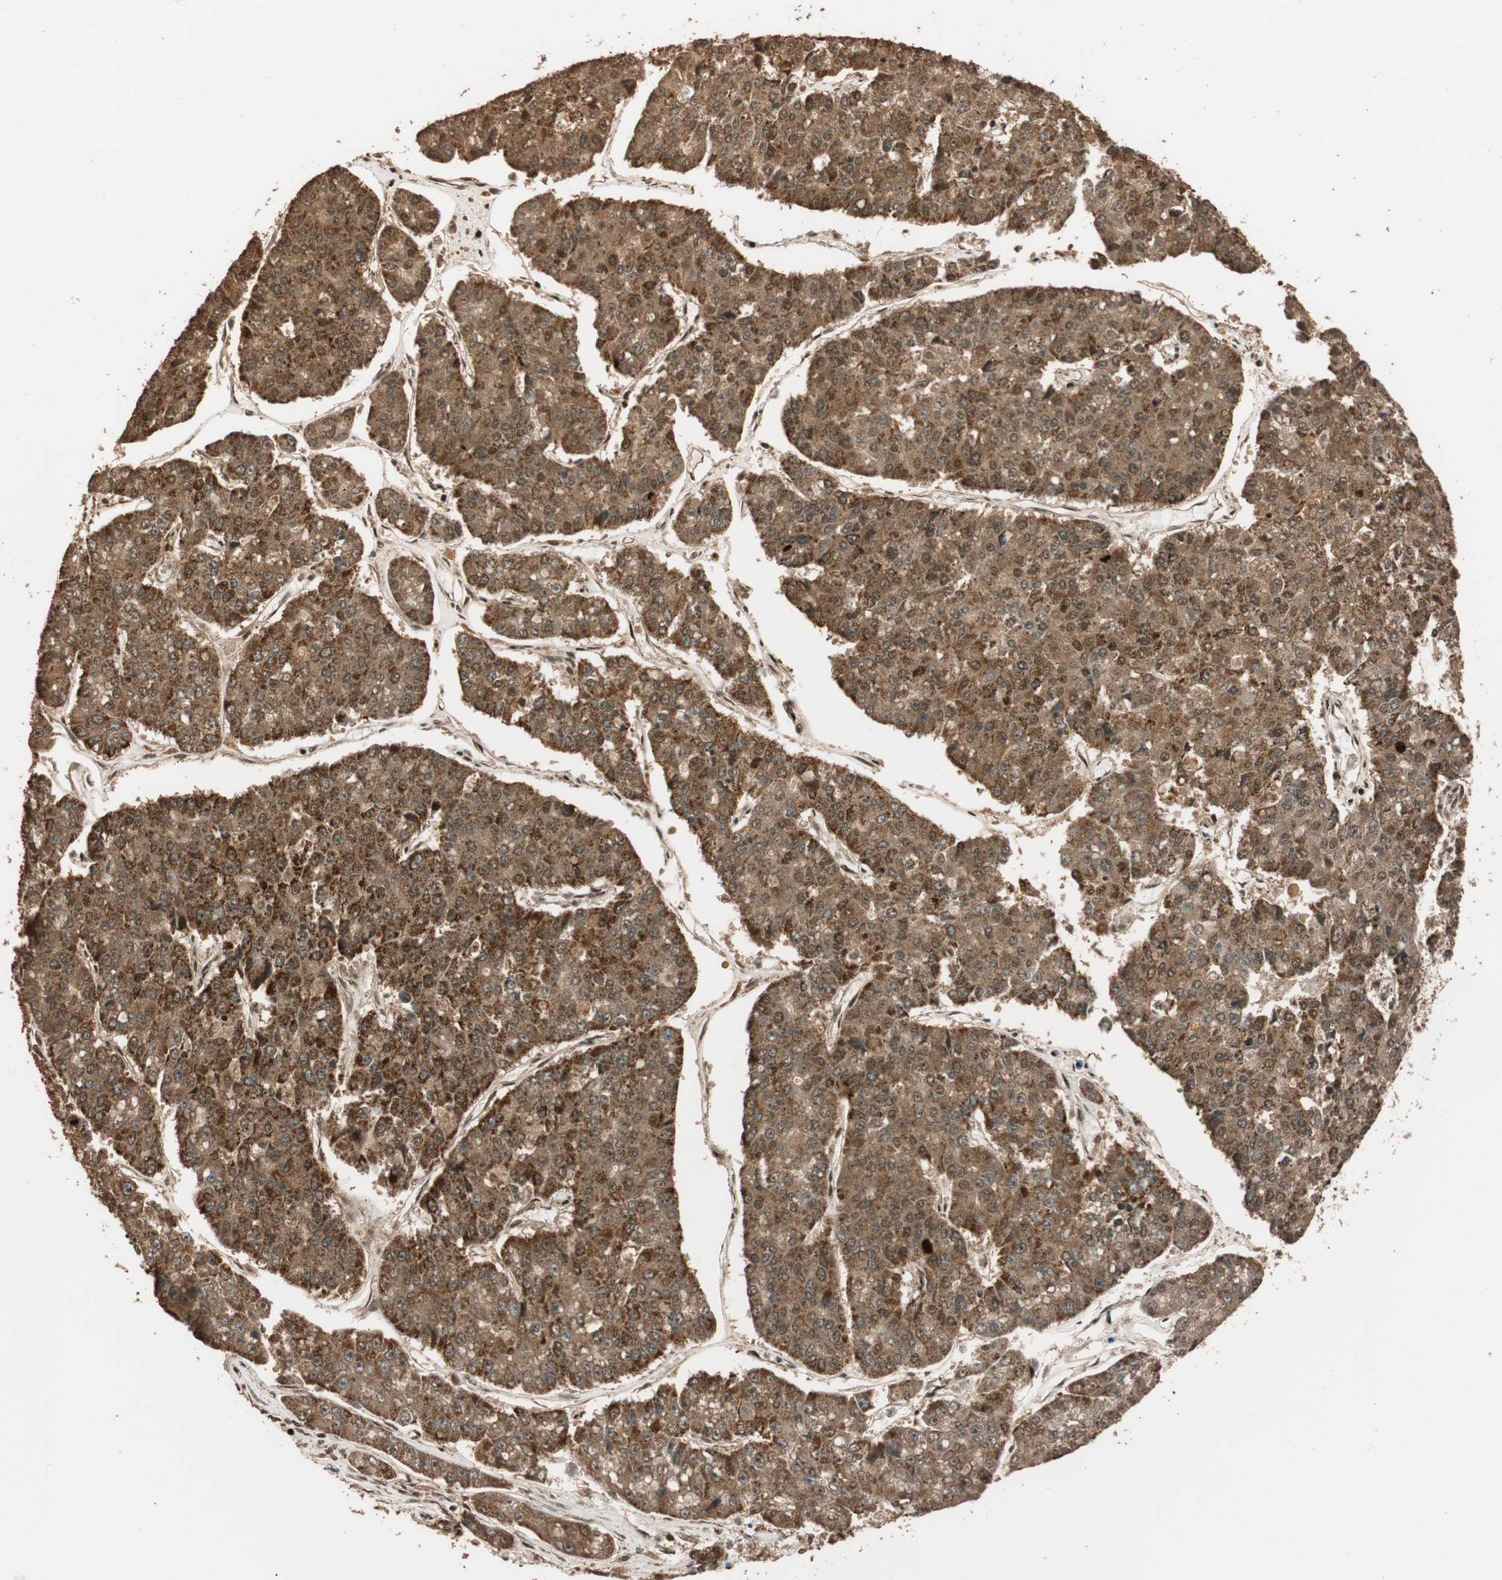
{"staining": {"intensity": "strong", "quantity": ">75%", "location": "cytoplasmic/membranous"}, "tissue": "pancreatic cancer", "cell_type": "Tumor cells", "image_type": "cancer", "snomed": [{"axis": "morphology", "description": "Adenocarcinoma, NOS"}, {"axis": "topography", "description": "Pancreas"}], "caption": "Immunohistochemical staining of pancreatic cancer (adenocarcinoma) demonstrates strong cytoplasmic/membranous protein staining in about >75% of tumor cells.", "gene": "ALKBH5", "patient": {"sex": "male", "age": 50}}